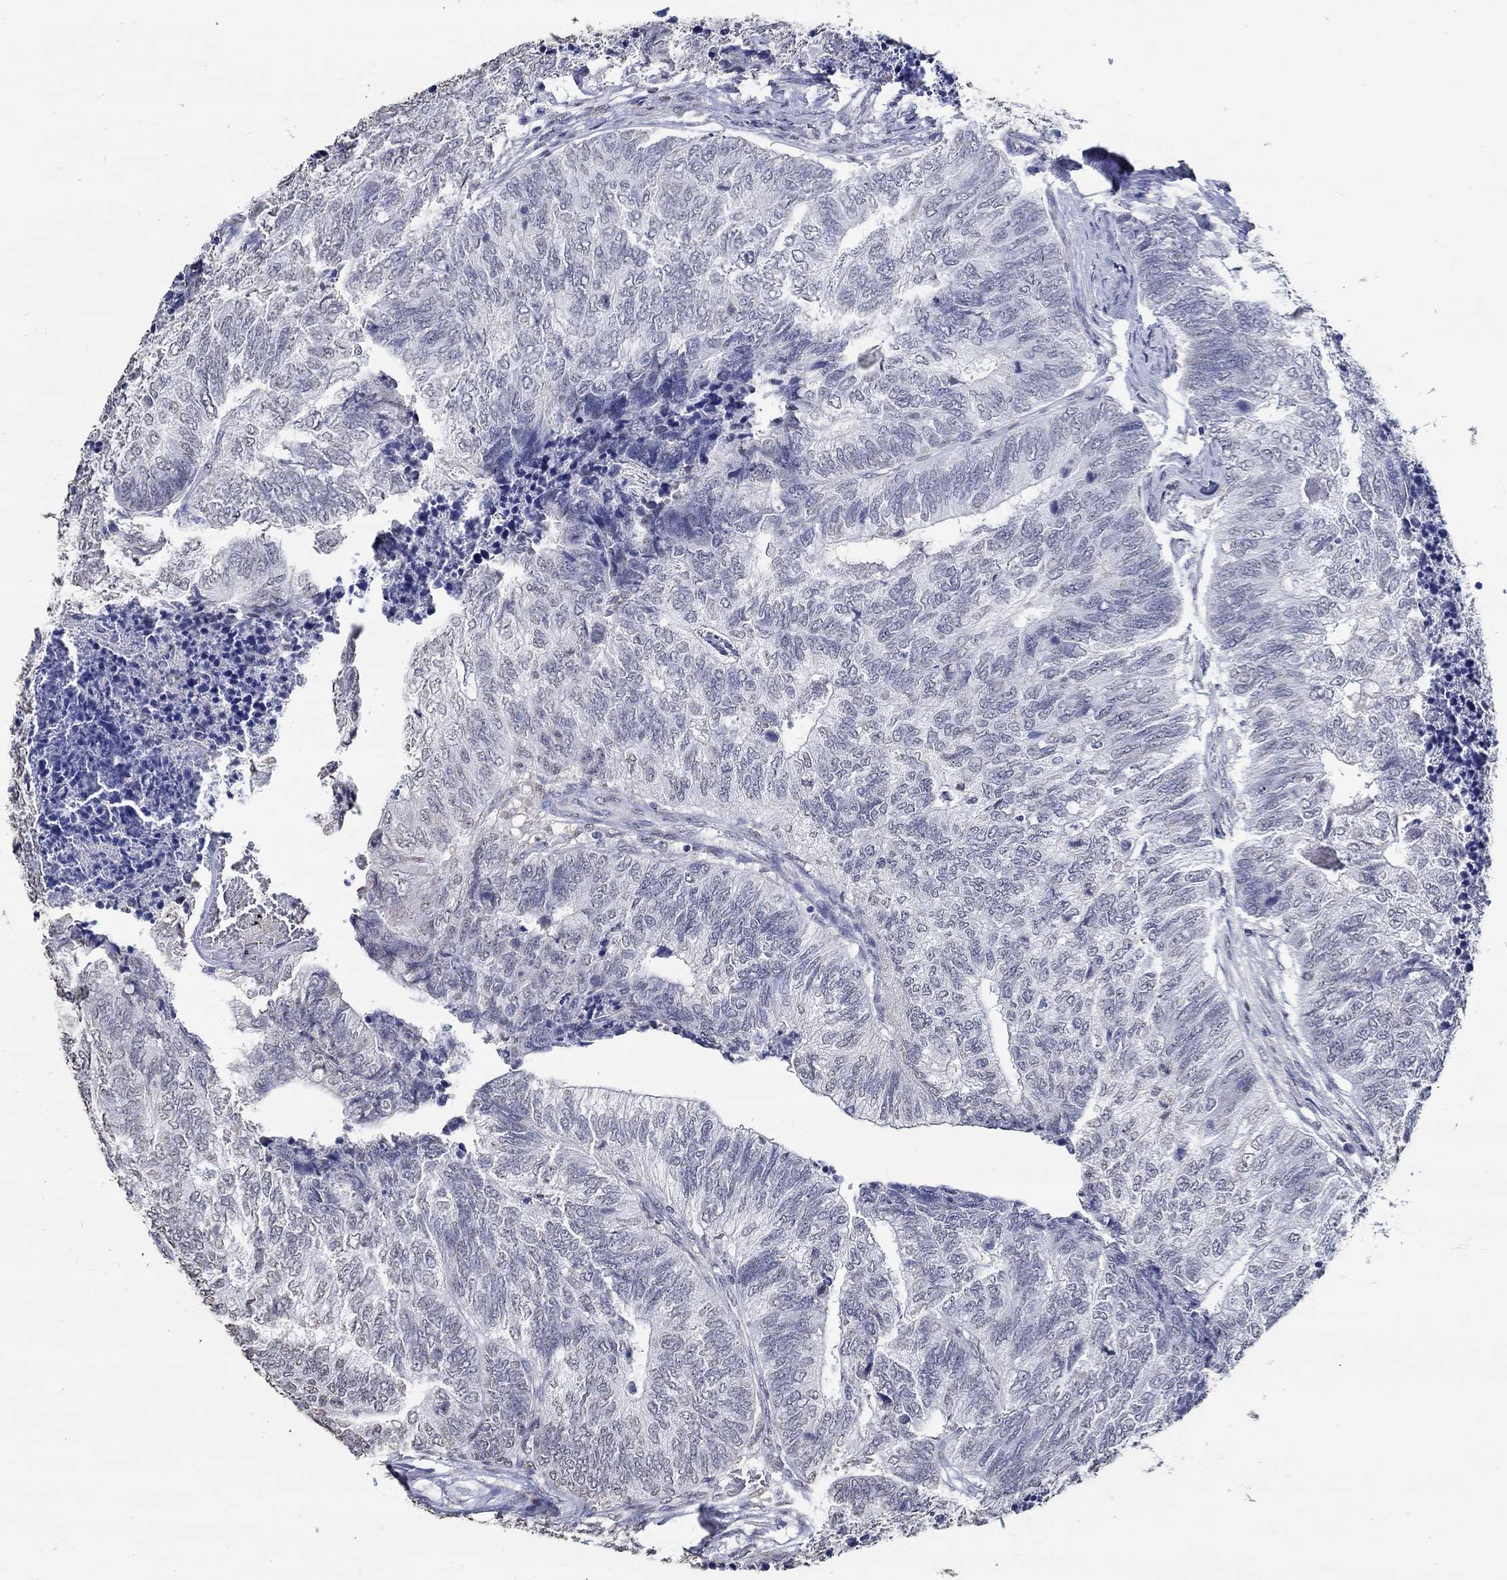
{"staining": {"intensity": "negative", "quantity": "none", "location": "none"}, "tissue": "colorectal cancer", "cell_type": "Tumor cells", "image_type": "cancer", "snomed": [{"axis": "morphology", "description": "Adenocarcinoma, NOS"}, {"axis": "topography", "description": "Colon"}], "caption": "An image of colorectal adenocarcinoma stained for a protein reveals no brown staining in tumor cells.", "gene": "PDE1B", "patient": {"sex": "female", "age": 67}}